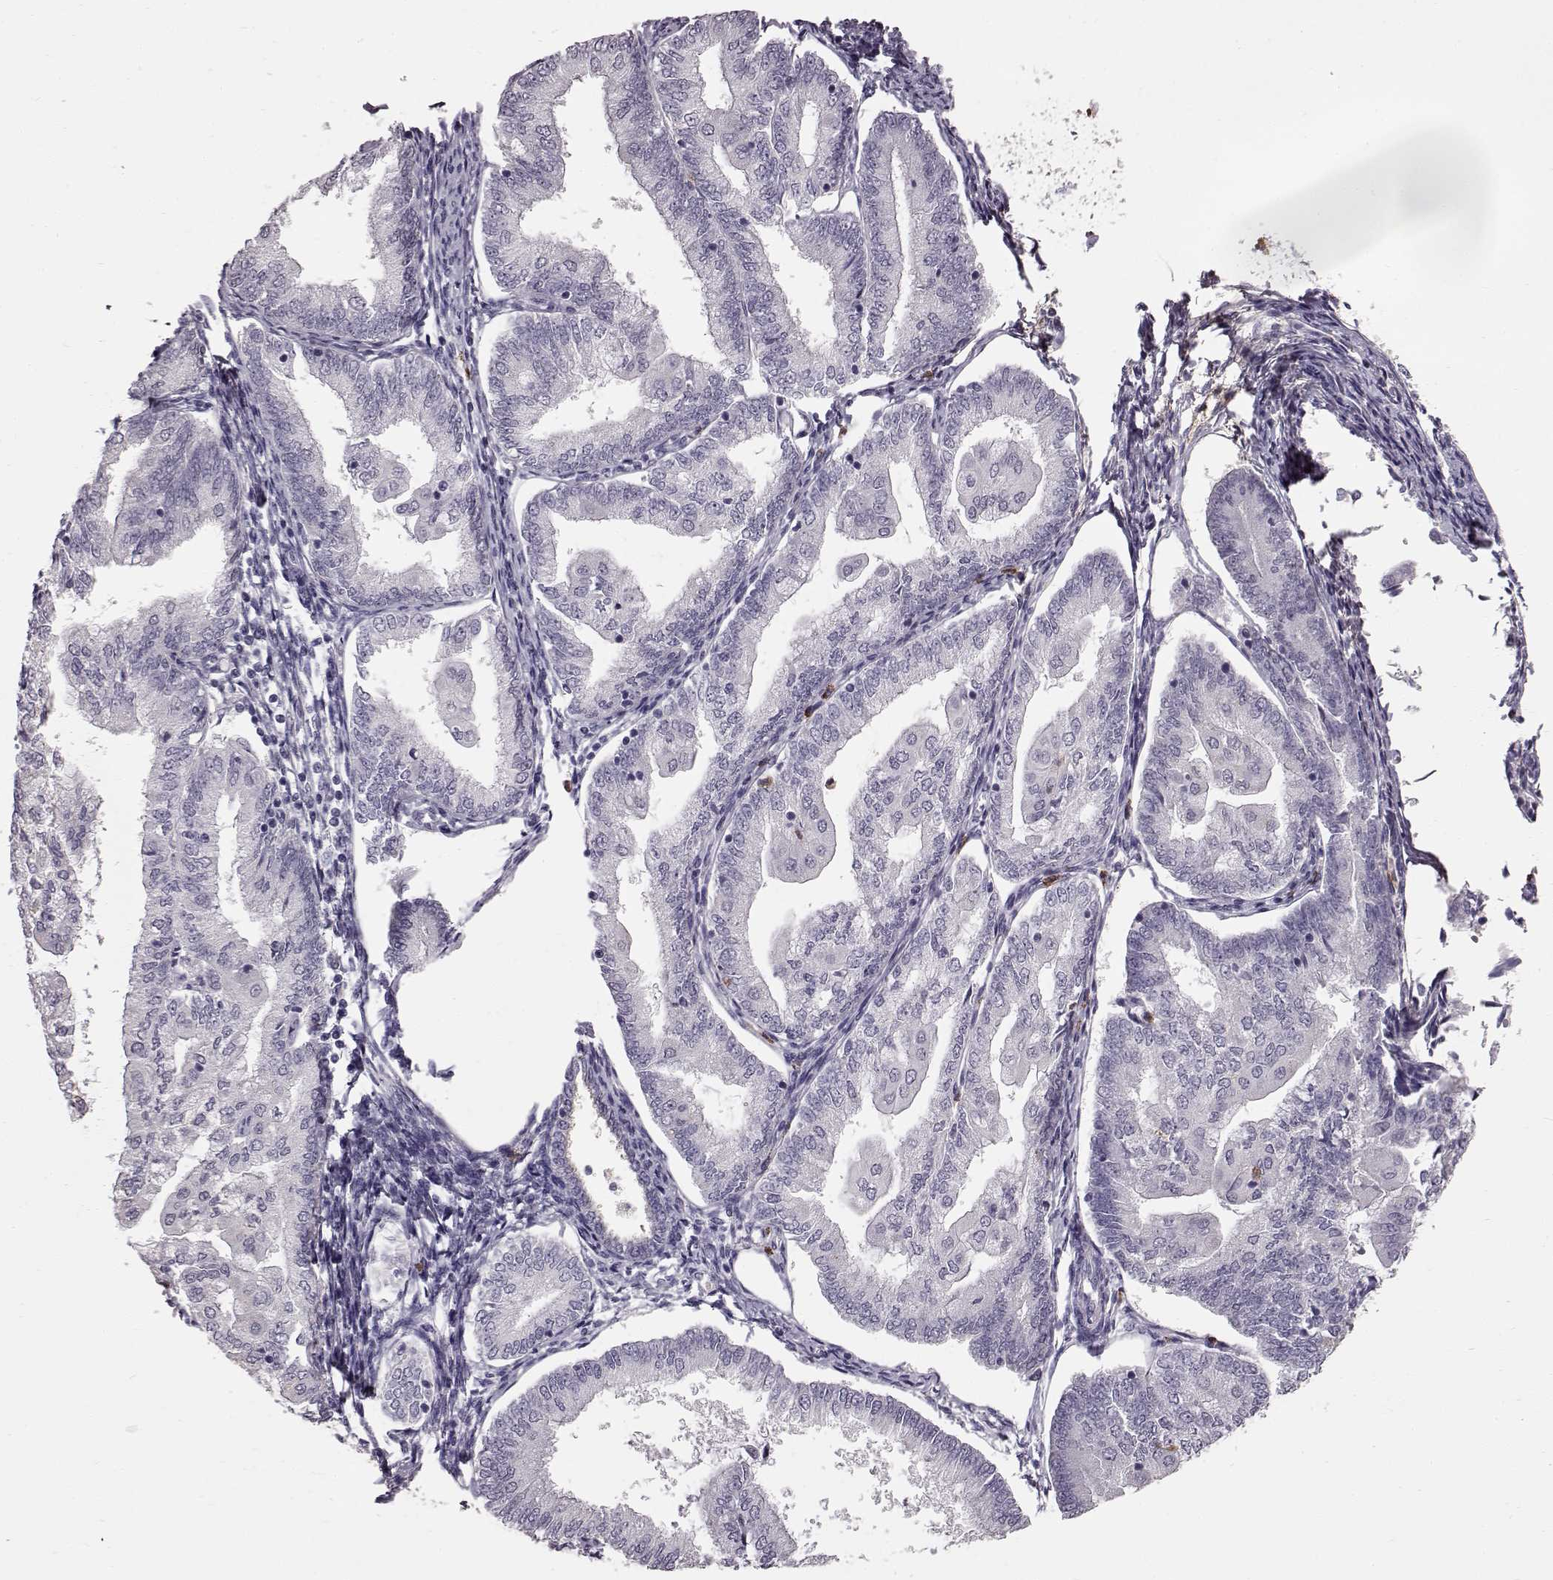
{"staining": {"intensity": "negative", "quantity": "none", "location": "none"}, "tissue": "endometrial cancer", "cell_type": "Tumor cells", "image_type": "cancer", "snomed": [{"axis": "morphology", "description": "Adenocarcinoma, NOS"}, {"axis": "topography", "description": "Endometrium"}], "caption": "Tumor cells are negative for protein expression in human endometrial cancer.", "gene": "FUT4", "patient": {"sex": "female", "age": 55}}